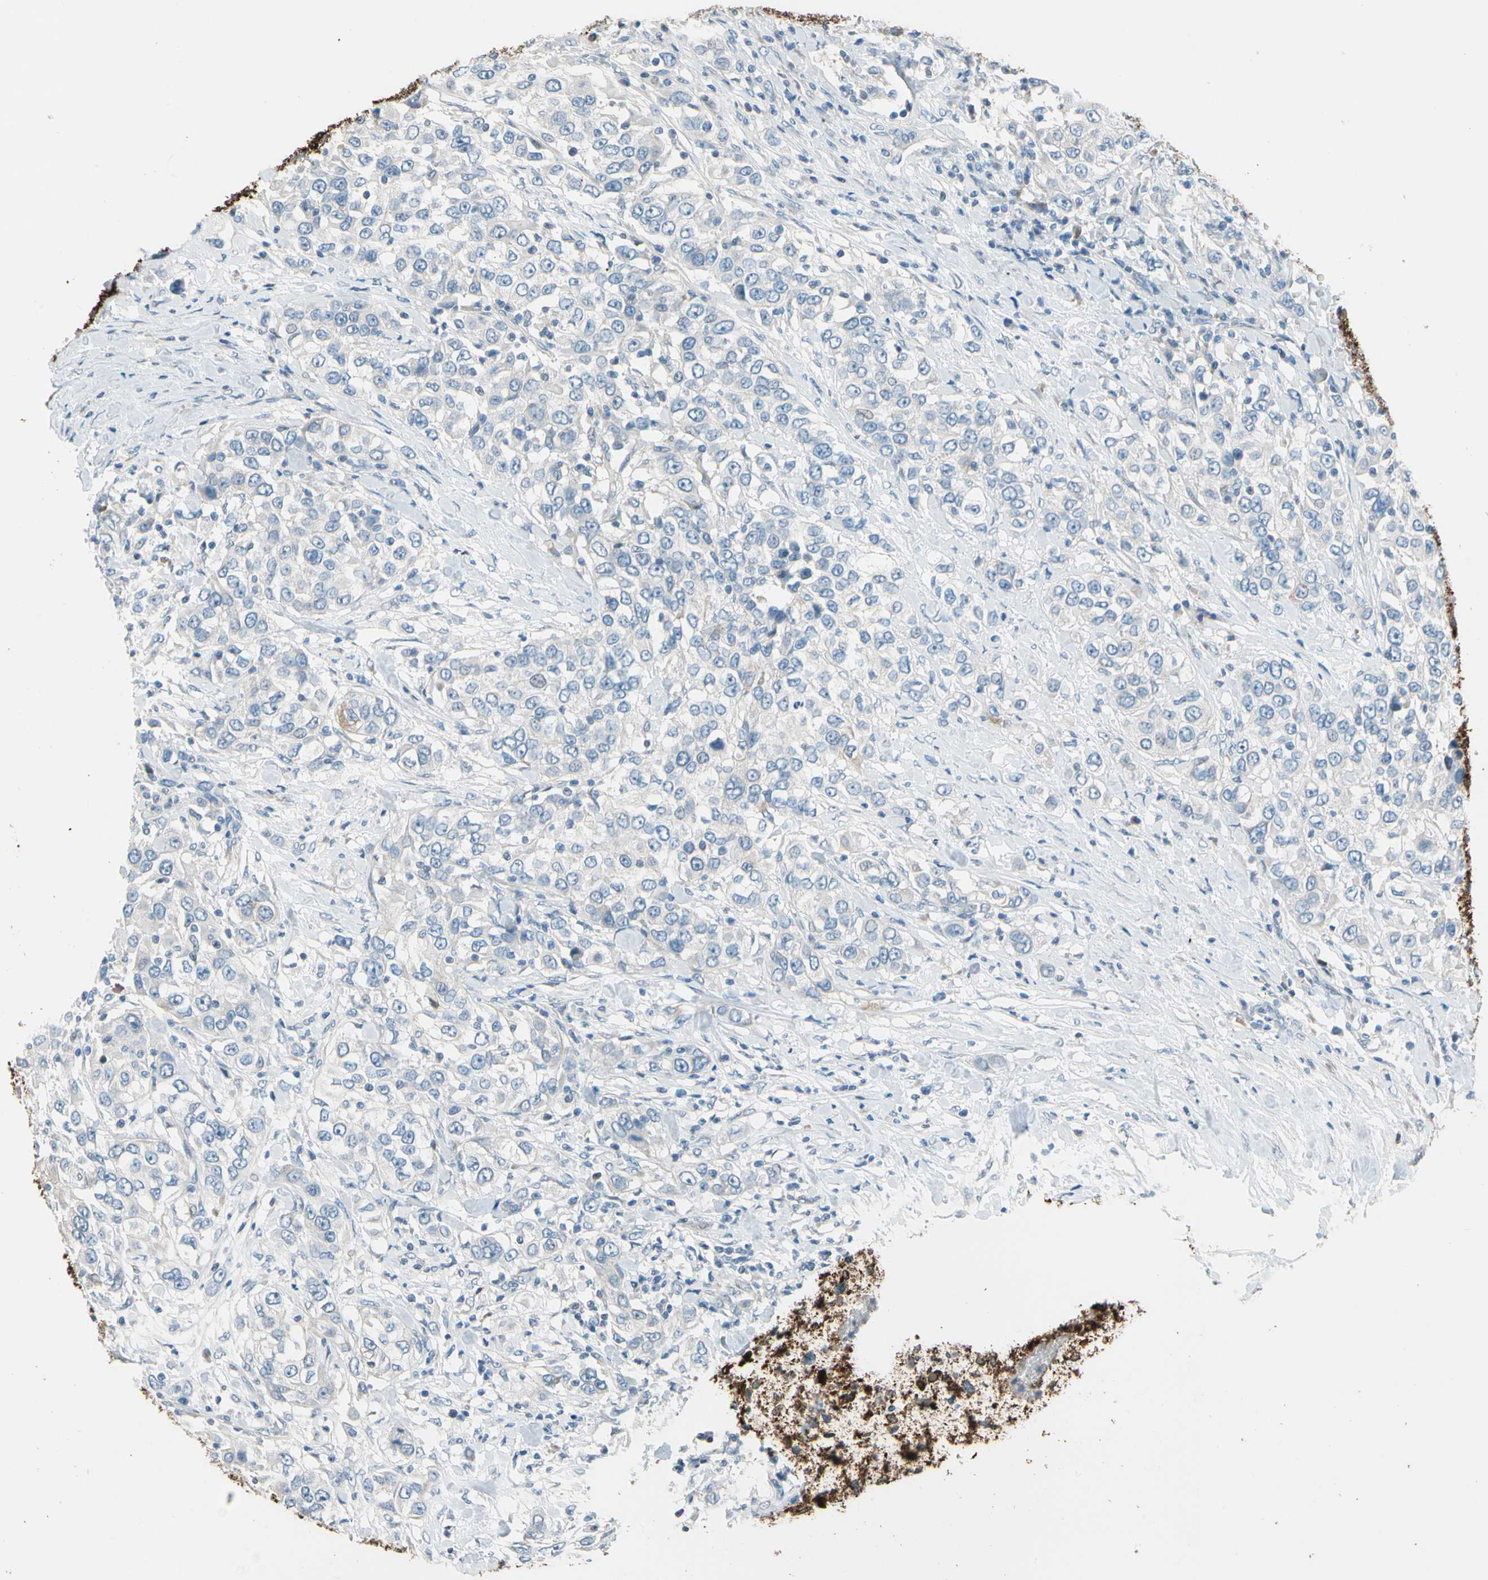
{"staining": {"intensity": "weak", "quantity": "<25%", "location": "cytoplasmic/membranous"}, "tissue": "urothelial cancer", "cell_type": "Tumor cells", "image_type": "cancer", "snomed": [{"axis": "morphology", "description": "Urothelial carcinoma, High grade"}, {"axis": "topography", "description": "Urinary bladder"}], "caption": "High power microscopy photomicrograph of an IHC micrograph of urothelial cancer, revealing no significant positivity in tumor cells.", "gene": "STK40", "patient": {"sex": "female", "age": 80}}